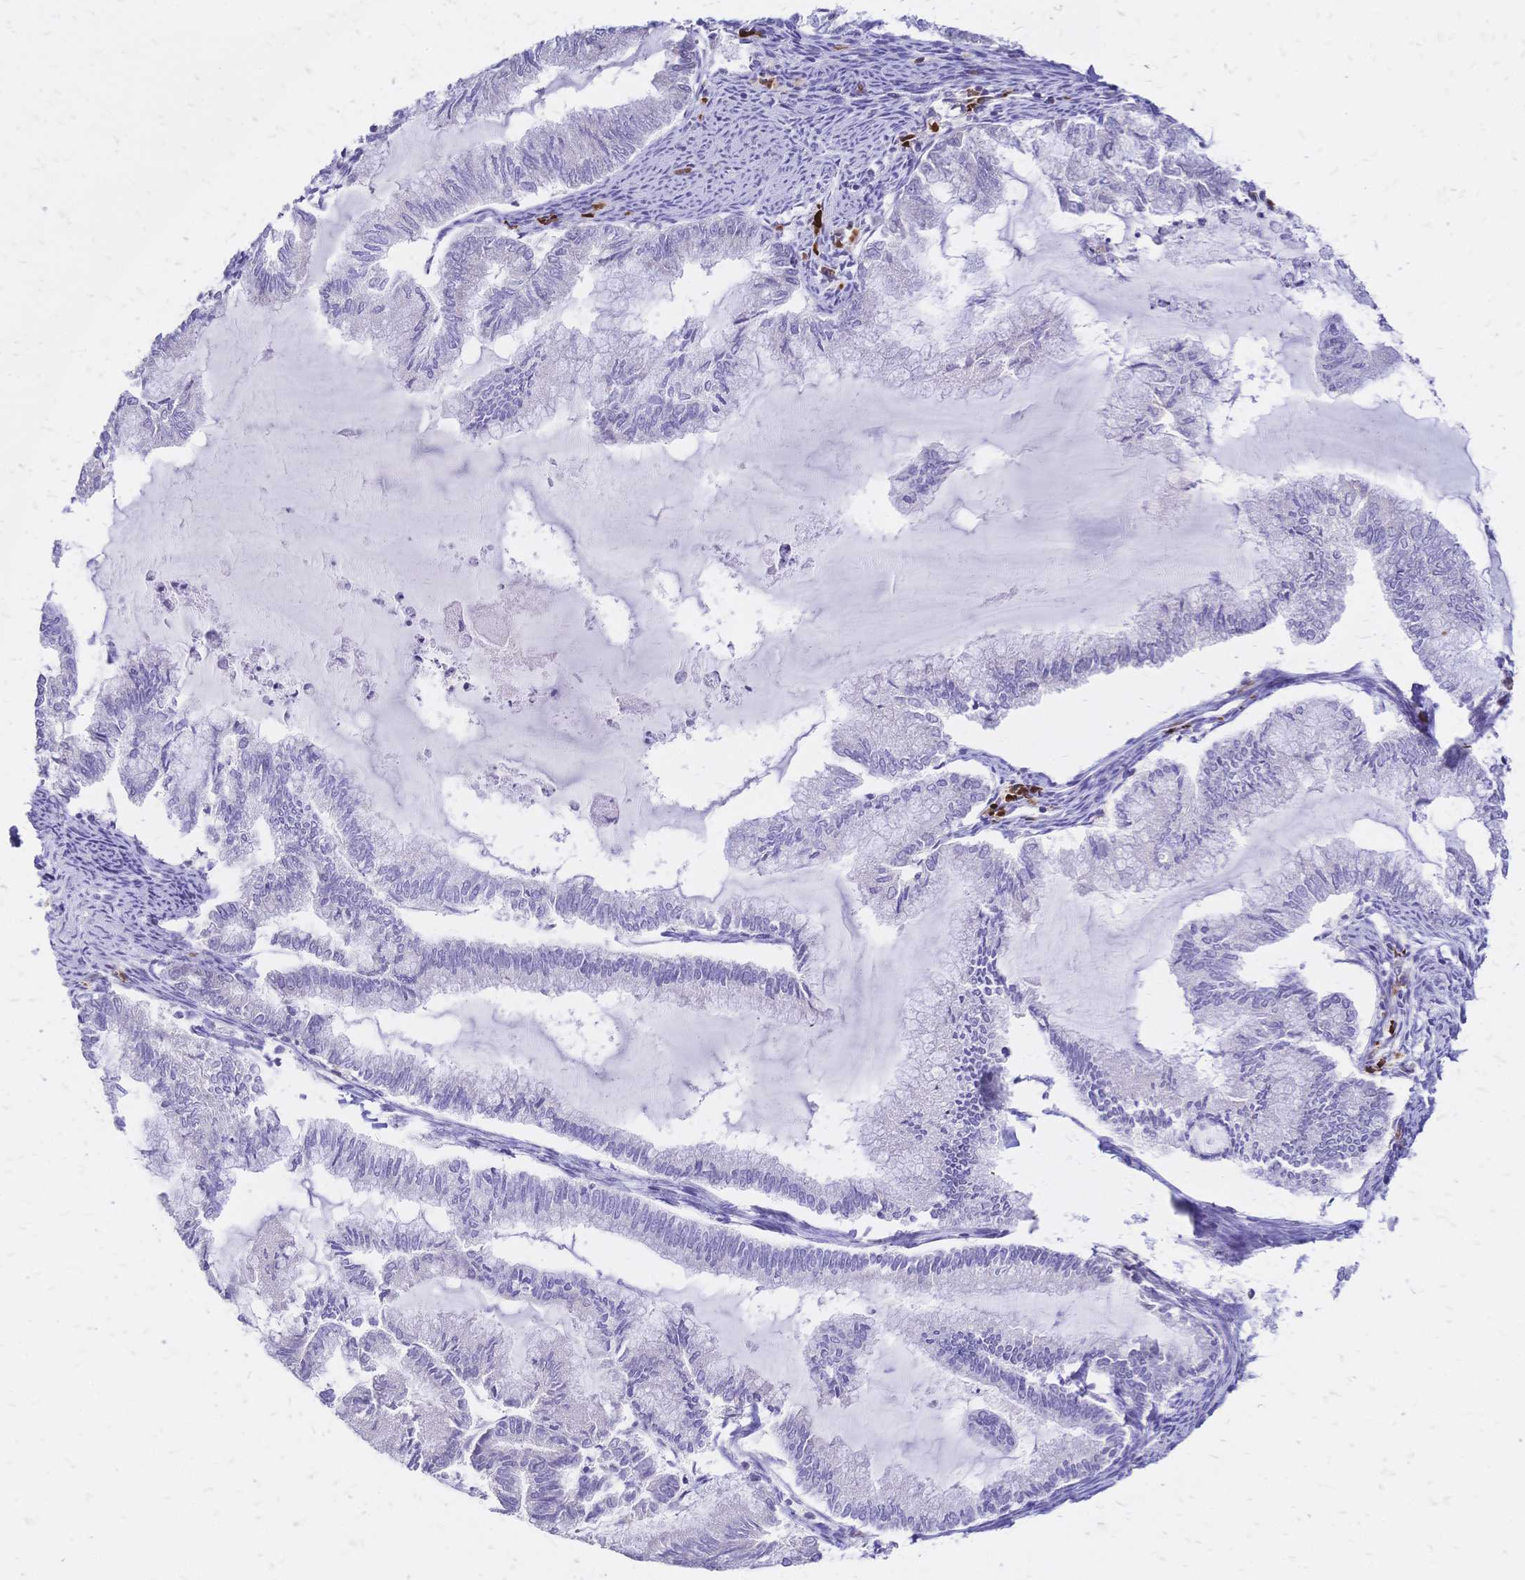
{"staining": {"intensity": "negative", "quantity": "none", "location": "none"}, "tissue": "endometrial cancer", "cell_type": "Tumor cells", "image_type": "cancer", "snomed": [{"axis": "morphology", "description": "Adenocarcinoma, NOS"}, {"axis": "topography", "description": "Endometrium"}], "caption": "DAB immunohistochemical staining of human adenocarcinoma (endometrial) displays no significant expression in tumor cells.", "gene": "IL2RA", "patient": {"sex": "female", "age": 79}}